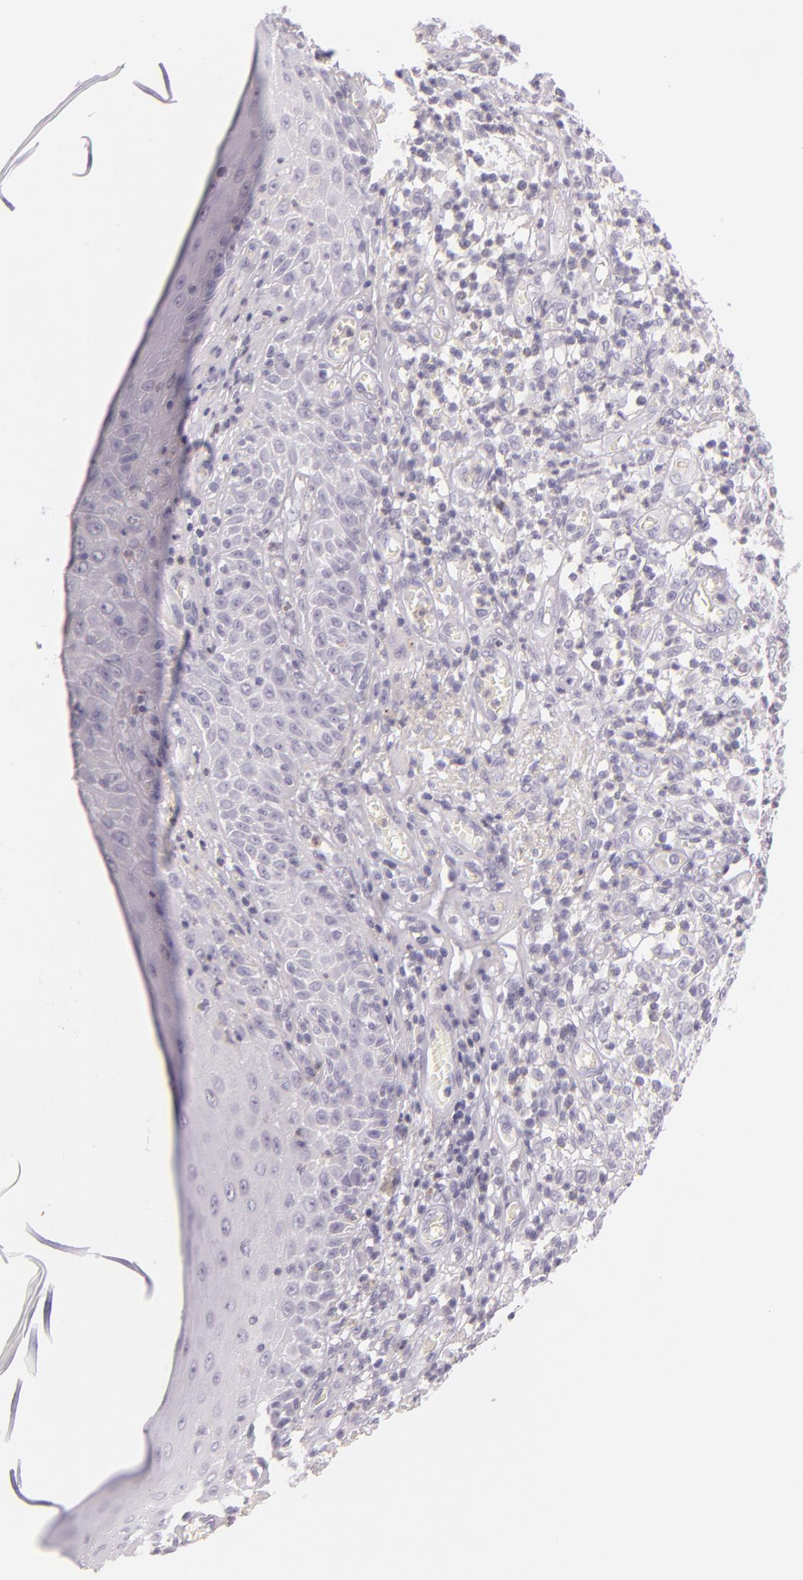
{"staining": {"intensity": "negative", "quantity": "none", "location": "none"}, "tissue": "melanoma", "cell_type": "Tumor cells", "image_type": "cancer", "snomed": [{"axis": "morphology", "description": "Malignant melanoma, NOS"}, {"axis": "topography", "description": "Skin"}], "caption": "Human malignant melanoma stained for a protein using immunohistochemistry reveals no staining in tumor cells.", "gene": "CBS", "patient": {"sex": "female", "age": 49}}